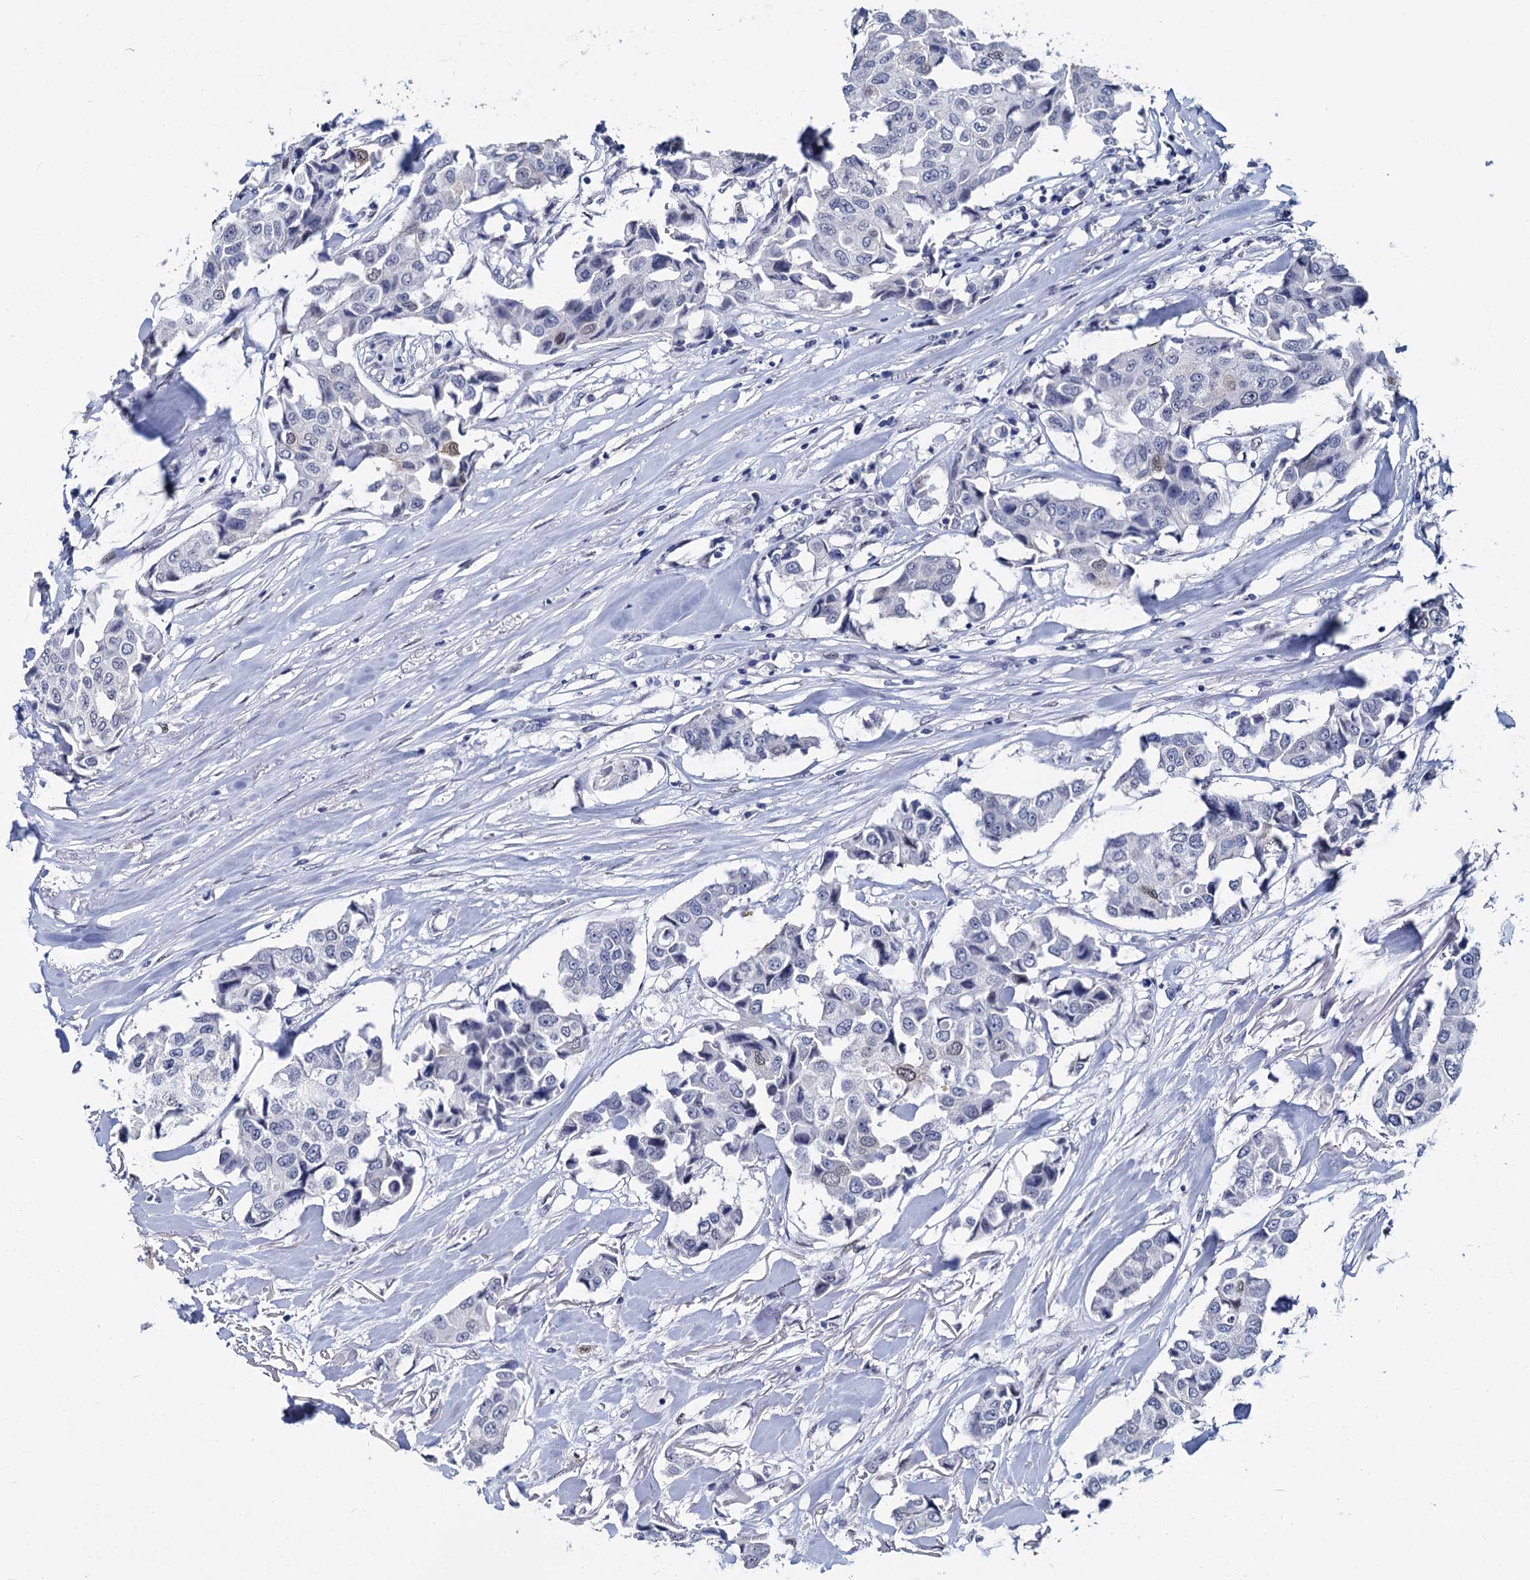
{"staining": {"intensity": "negative", "quantity": "none", "location": "none"}, "tissue": "breast cancer", "cell_type": "Tumor cells", "image_type": "cancer", "snomed": [{"axis": "morphology", "description": "Duct carcinoma"}, {"axis": "topography", "description": "Breast"}], "caption": "There is no significant expression in tumor cells of invasive ductal carcinoma (breast). (Stains: DAB immunohistochemistry with hematoxylin counter stain, Microscopy: brightfield microscopy at high magnification).", "gene": "MAGEA4", "patient": {"sex": "female", "age": 80}}